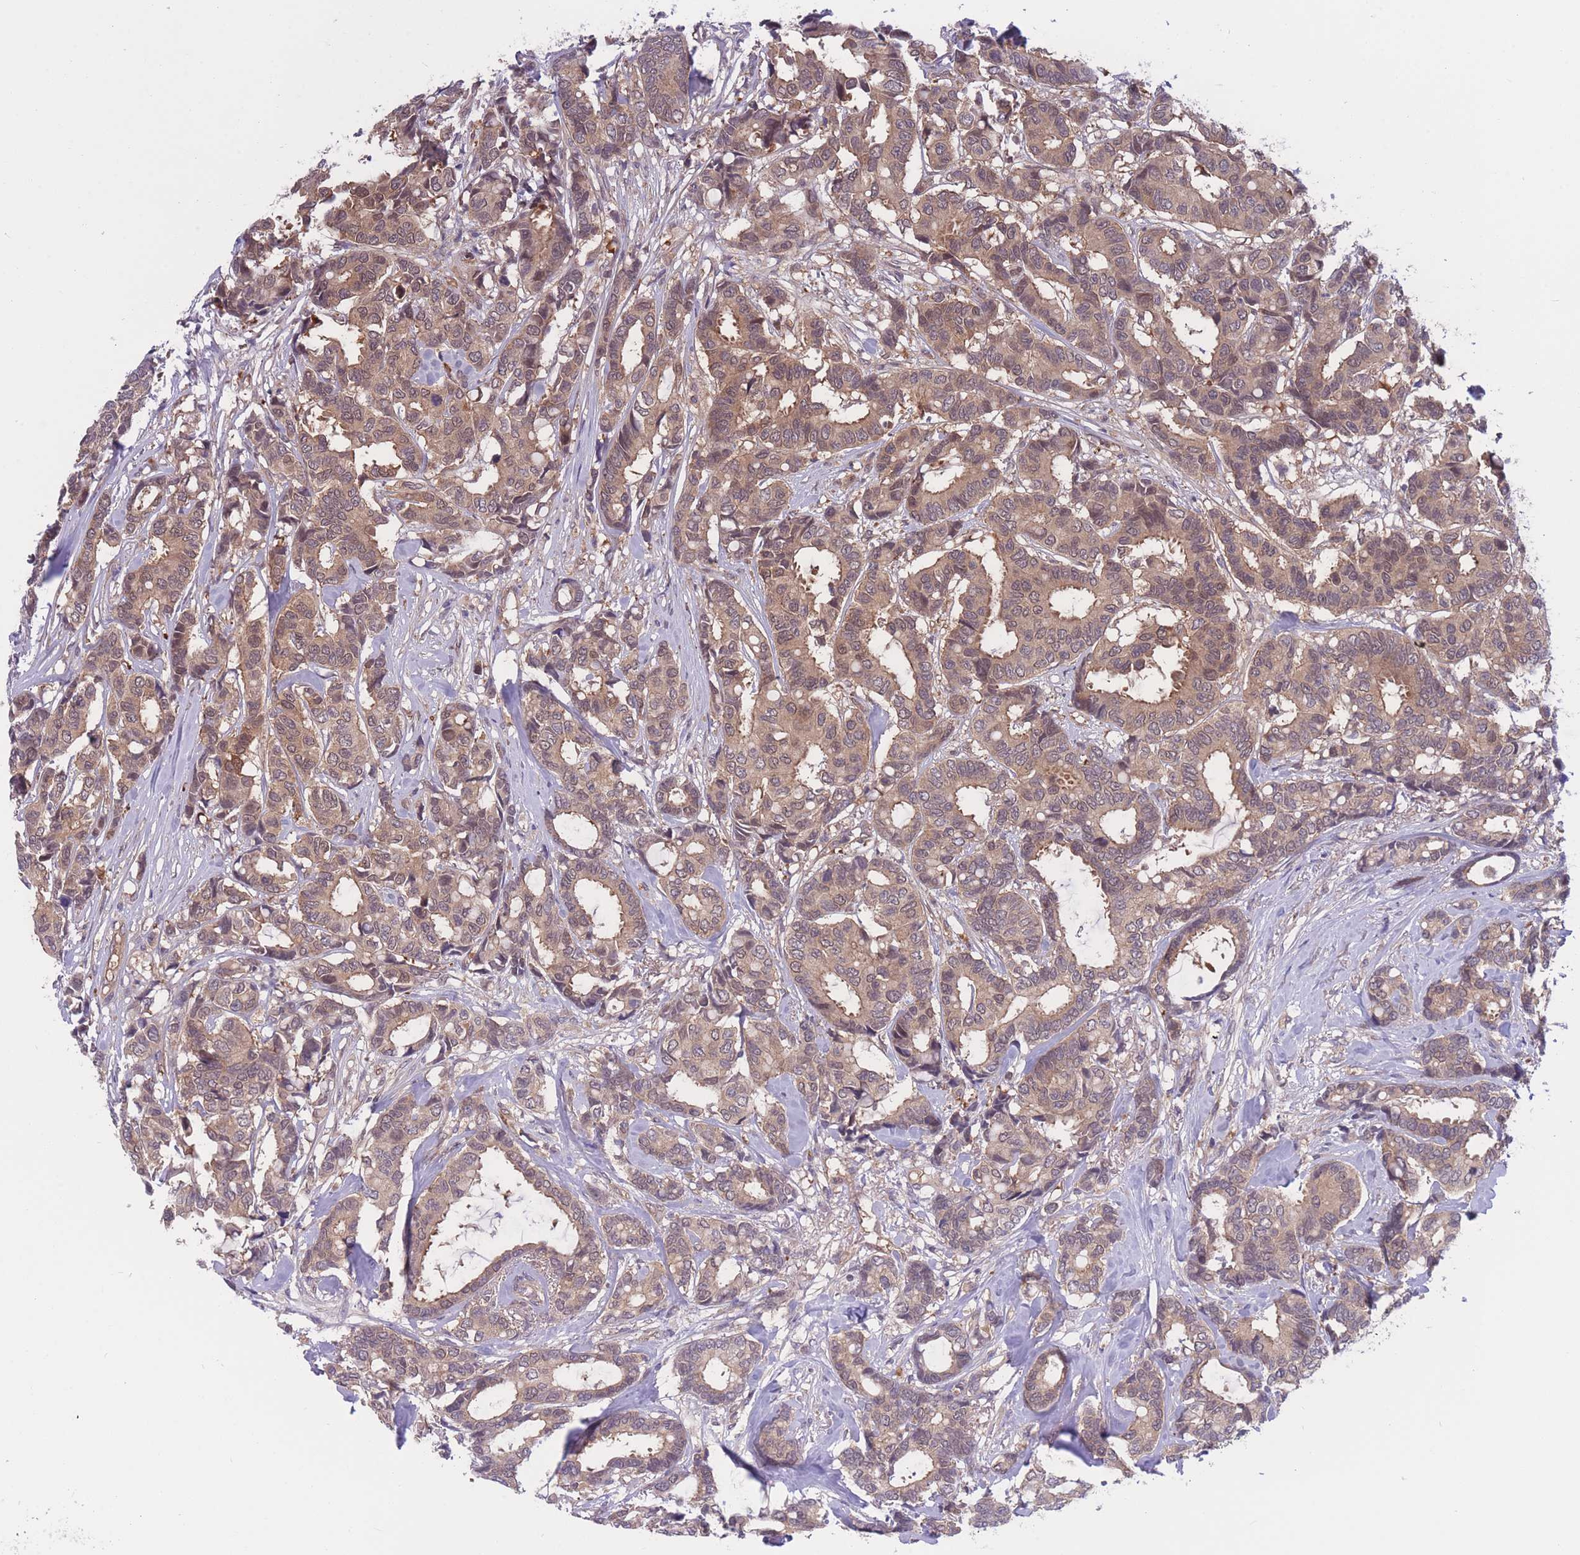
{"staining": {"intensity": "moderate", "quantity": ">75%", "location": "cytoplasmic/membranous"}, "tissue": "breast cancer", "cell_type": "Tumor cells", "image_type": "cancer", "snomed": [{"axis": "morphology", "description": "Duct carcinoma"}, {"axis": "topography", "description": "Breast"}], "caption": "Breast intraductal carcinoma tissue exhibits moderate cytoplasmic/membranous staining in approximately >75% of tumor cells, visualized by immunohistochemistry.", "gene": "UBE2N", "patient": {"sex": "female", "age": 87}}